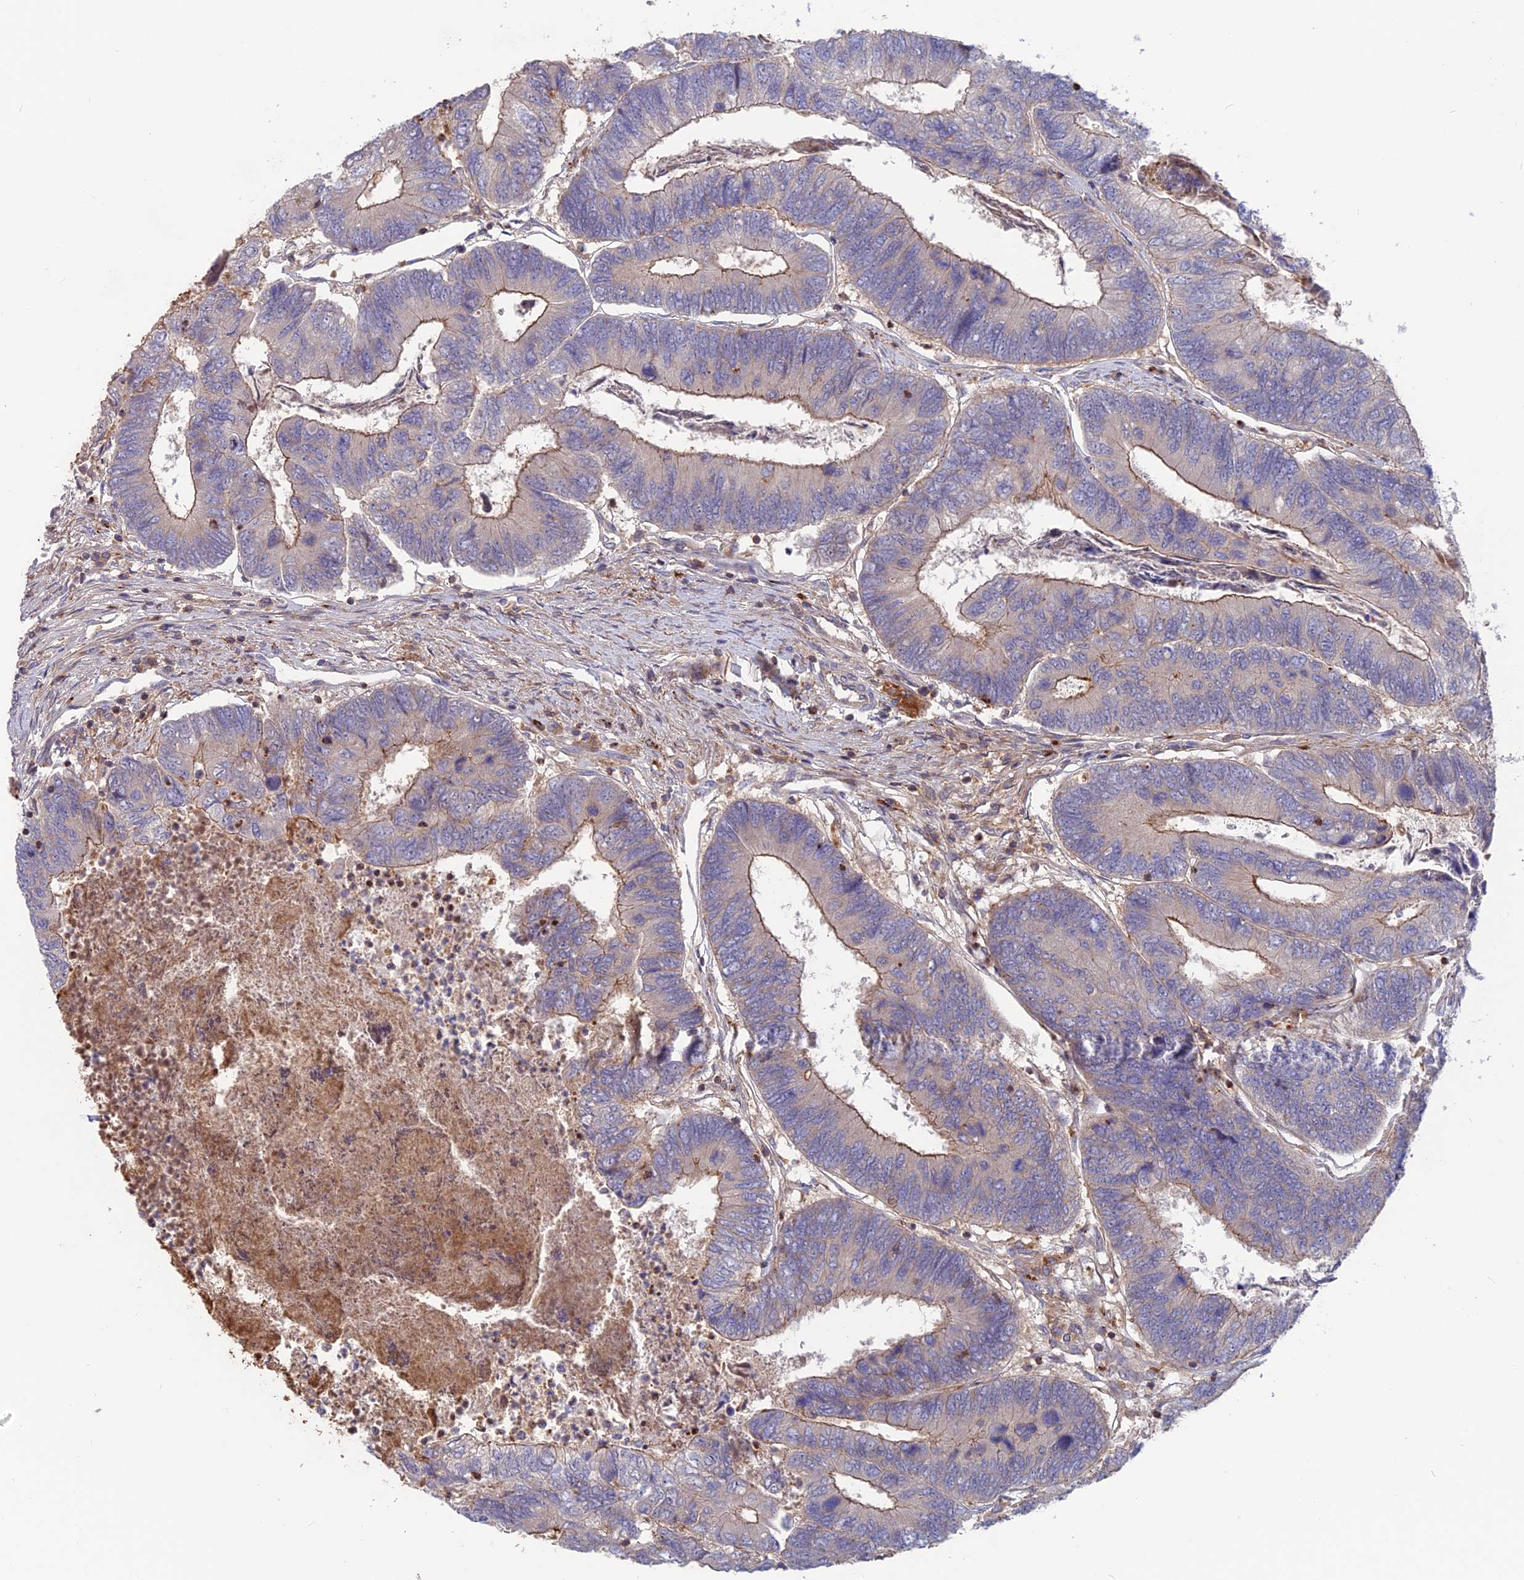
{"staining": {"intensity": "weak", "quantity": "25%-75%", "location": "cytoplasmic/membranous"}, "tissue": "colorectal cancer", "cell_type": "Tumor cells", "image_type": "cancer", "snomed": [{"axis": "morphology", "description": "Adenocarcinoma, NOS"}, {"axis": "topography", "description": "Colon"}], "caption": "Brown immunohistochemical staining in human adenocarcinoma (colorectal) shows weak cytoplasmic/membranous staining in approximately 25%-75% of tumor cells.", "gene": "CPNE7", "patient": {"sex": "female", "age": 67}}